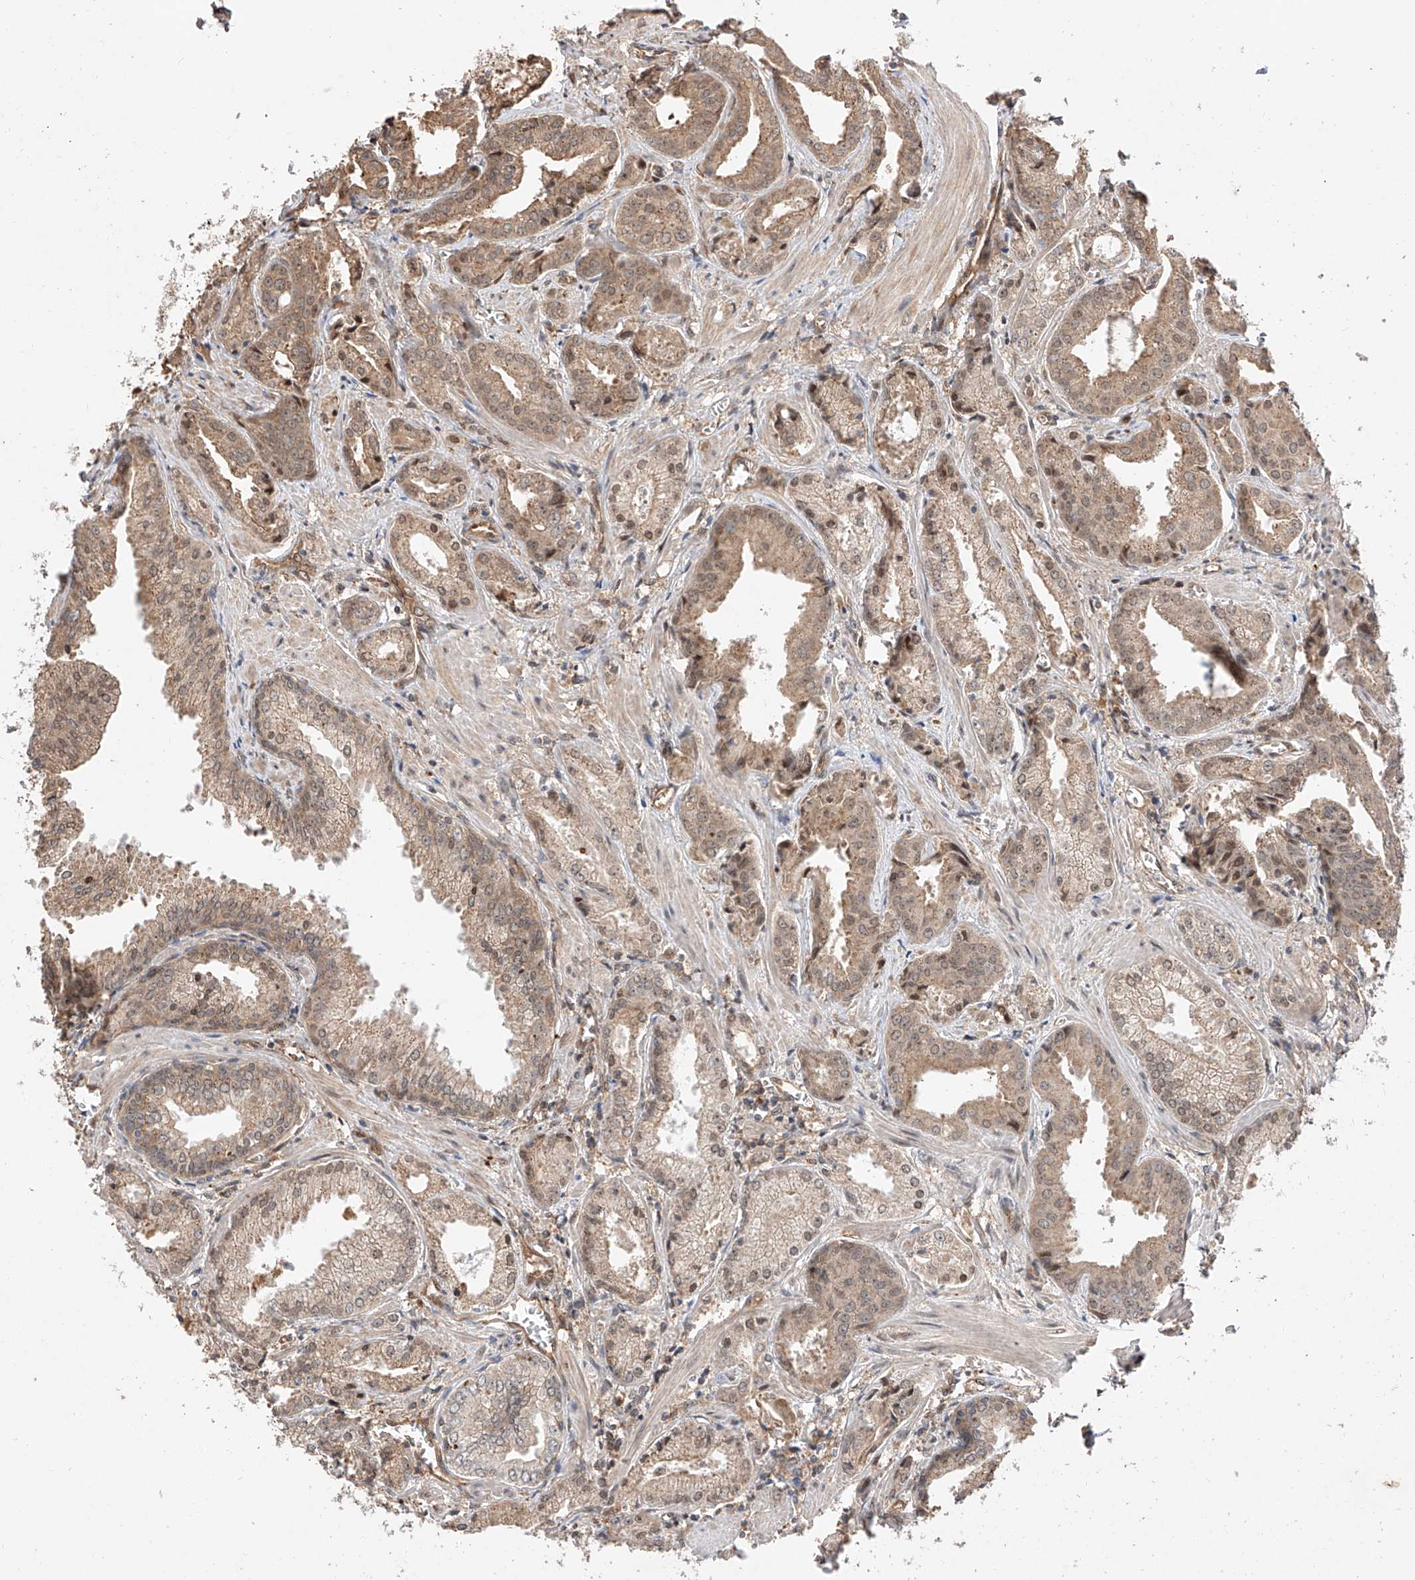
{"staining": {"intensity": "moderate", "quantity": ">75%", "location": "cytoplasmic/membranous"}, "tissue": "prostate cancer", "cell_type": "Tumor cells", "image_type": "cancer", "snomed": [{"axis": "morphology", "description": "Adenocarcinoma, Low grade"}, {"axis": "topography", "description": "Prostate"}], "caption": "Tumor cells reveal medium levels of moderate cytoplasmic/membranous positivity in approximately >75% of cells in prostate cancer.", "gene": "RILPL2", "patient": {"sex": "male", "age": 67}}